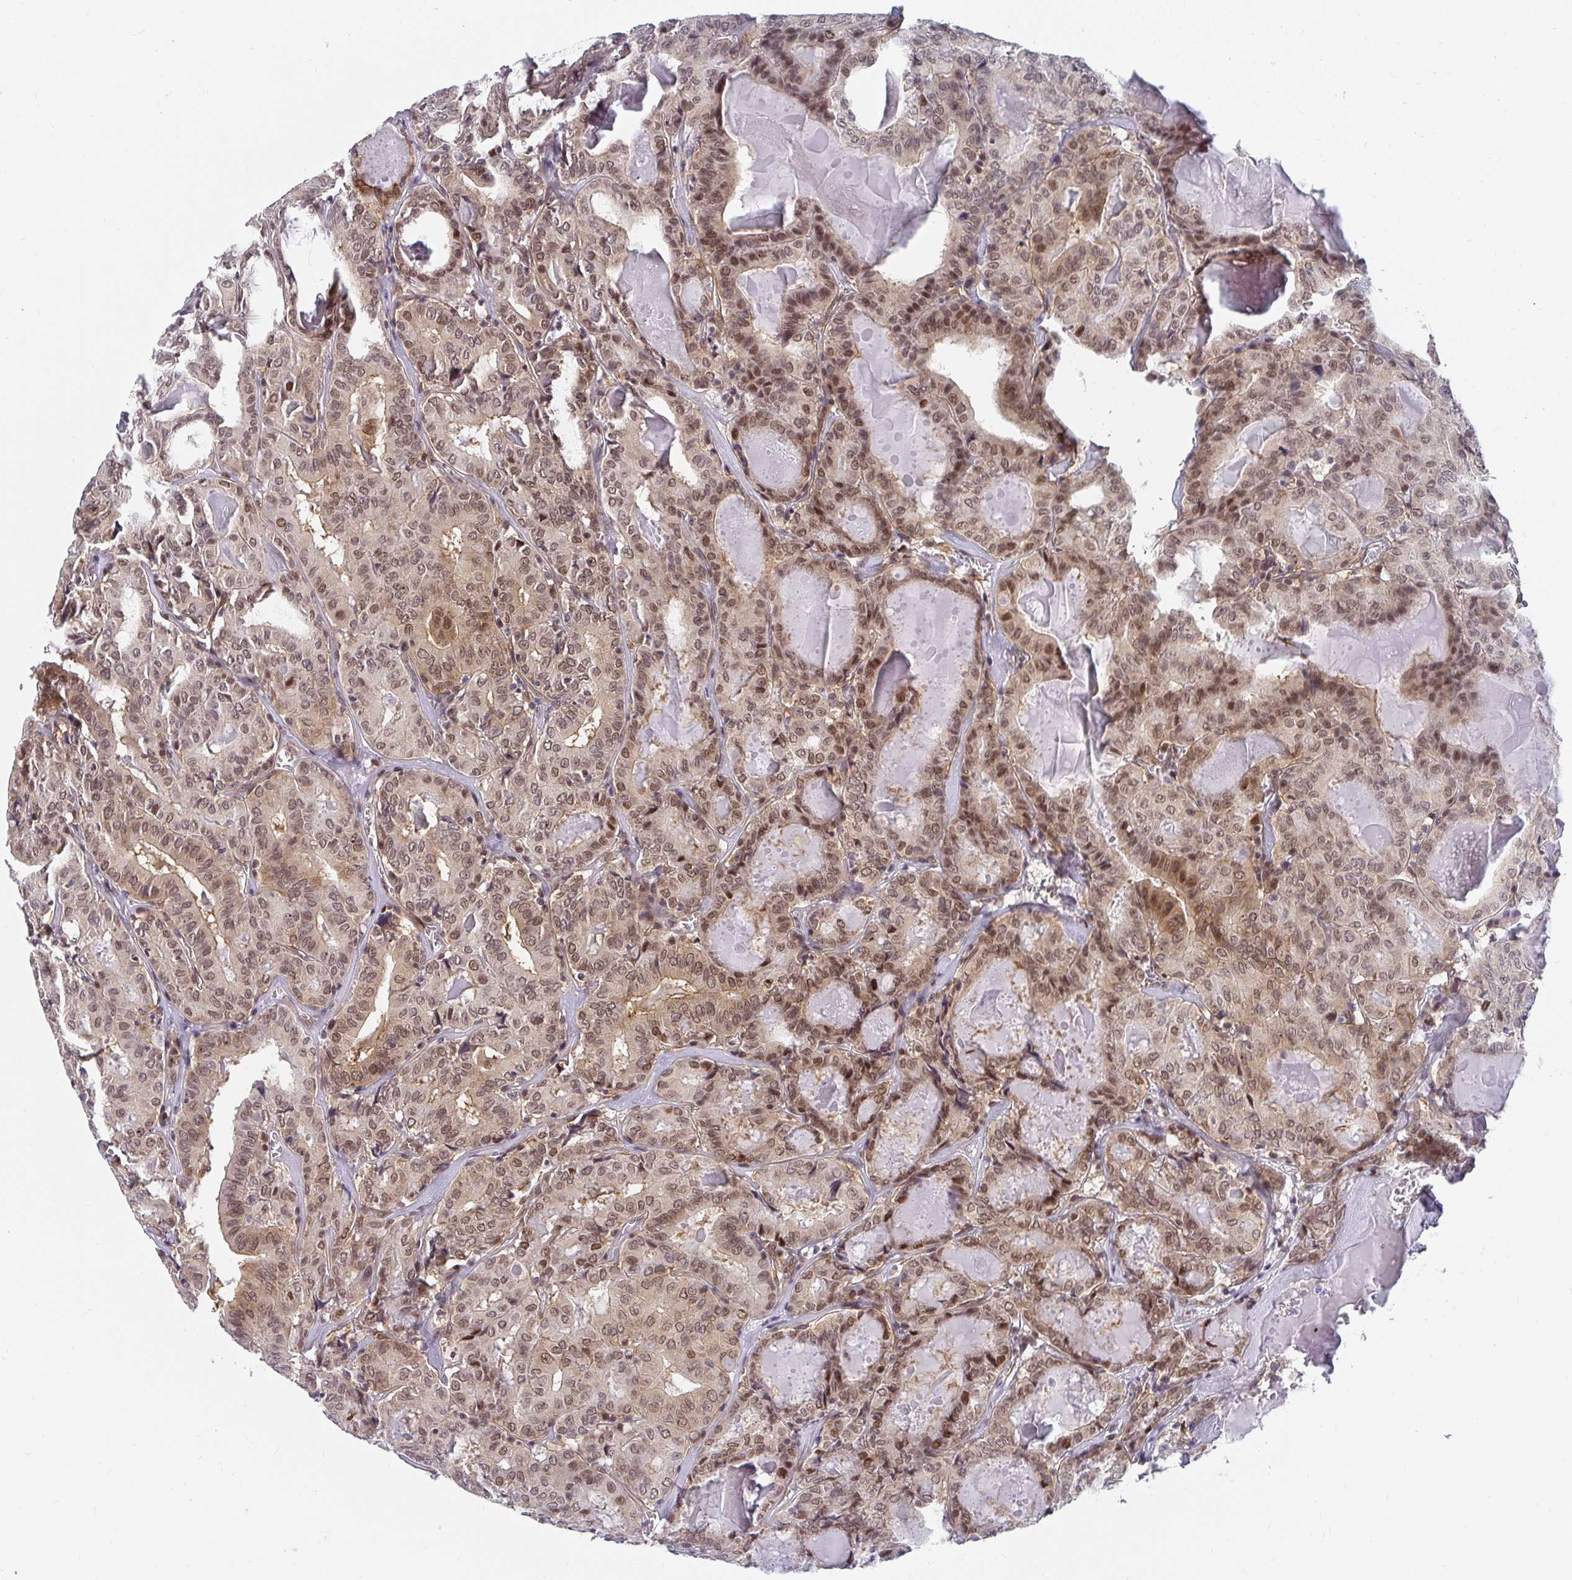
{"staining": {"intensity": "moderate", "quantity": ">75%", "location": "cytoplasmic/membranous,nuclear"}, "tissue": "thyroid cancer", "cell_type": "Tumor cells", "image_type": "cancer", "snomed": [{"axis": "morphology", "description": "Papillary adenocarcinoma, NOS"}, {"axis": "topography", "description": "Thyroid gland"}], "caption": "Brown immunohistochemical staining in papillary adenocarcinoma (thyroid) exhibits moderate cytoplasmic/membranous and nuclear expression in about >75% of tumor cells. (brown staining indicates protein expression, while blue staining denotes nuclei).", "gene": "SYNCRIP", "patient": {"sex": "female", "age": 72}}